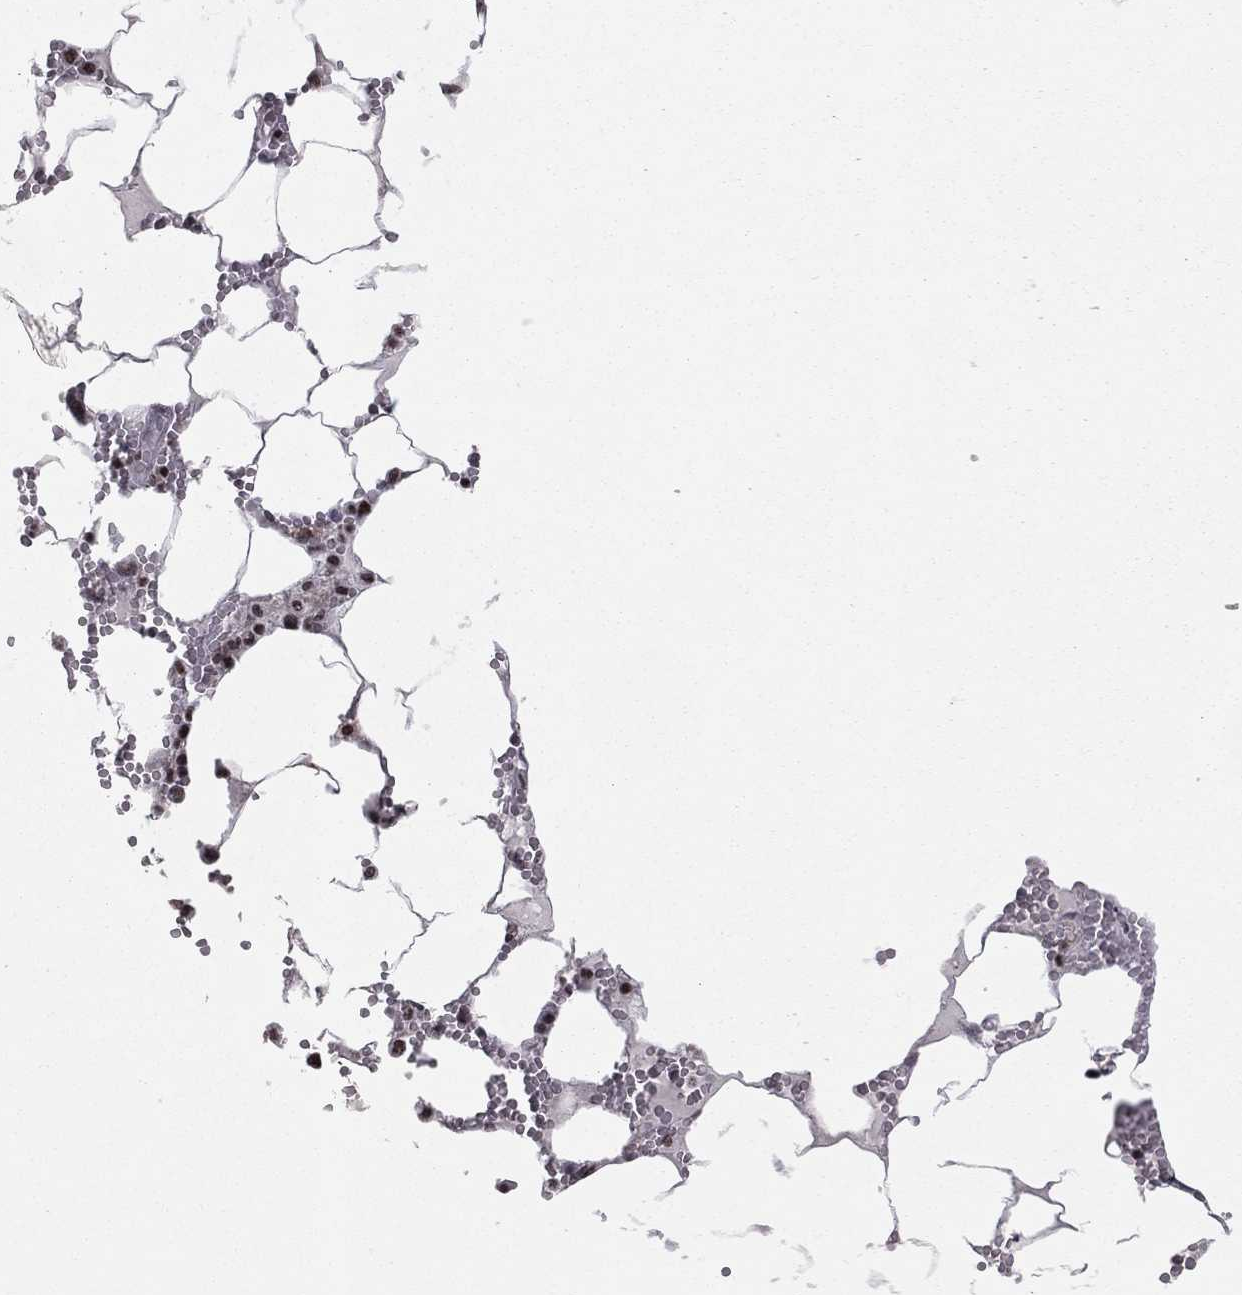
{"staining": {"intensity": "strong", "quantity": ">75%", "location": "nuclear"}, "tissue": "bone marrow", "cell_type": "Hematopoietic cells", "image_type": "normal", "snomed": [{"axis": "morphology", "description": "Normal tissue, NOS"}, {"axis": "topography", "description": "Bone marrow"}], "caption": "A high amount of strong nuclear expression is identified in approximately >75% of hematopoietic cells in benign bone marrow. Using DAB (3,3'-diaminobenzidine) (brown) and hematoxylin (blue) stains, captured at high magnification using brightfield microscopy.", "gene": "NFYB", "patient": {"sex": "female", "age": 64}}